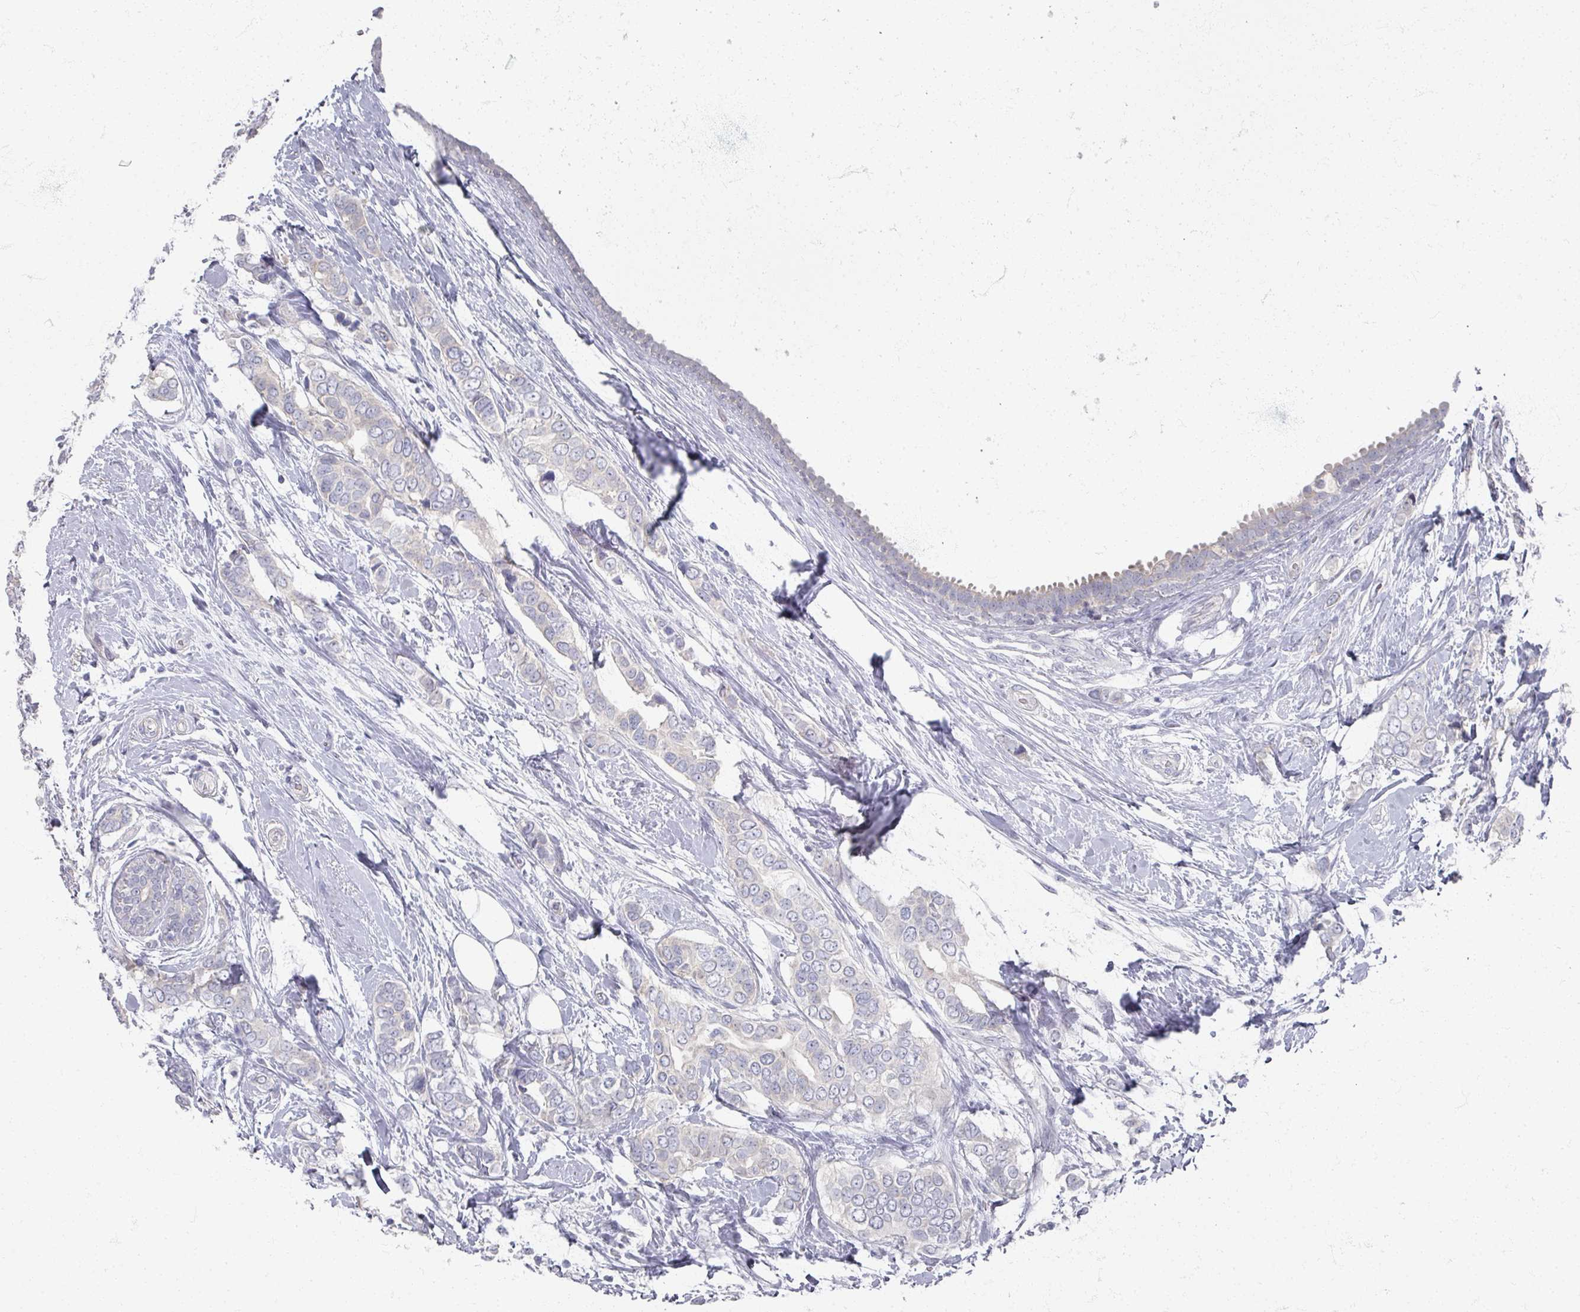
{"staining": {"intensity": "negative", "quantity": "none", "location": "none"}, "tissue": "breast cancer", "cell_type": "Tumor cells", "image_type": "cancer", "snomed": [{"axis": "morphology", "description": "Lobular carcinoma"}, {"axis": "topography", "description": "Breast"}], "caption": "Tumor cells show no significant positivity in breast lobular carcinoma.", "gene": "TTYH3", "patient": {"sex": "female", "age": 51}}